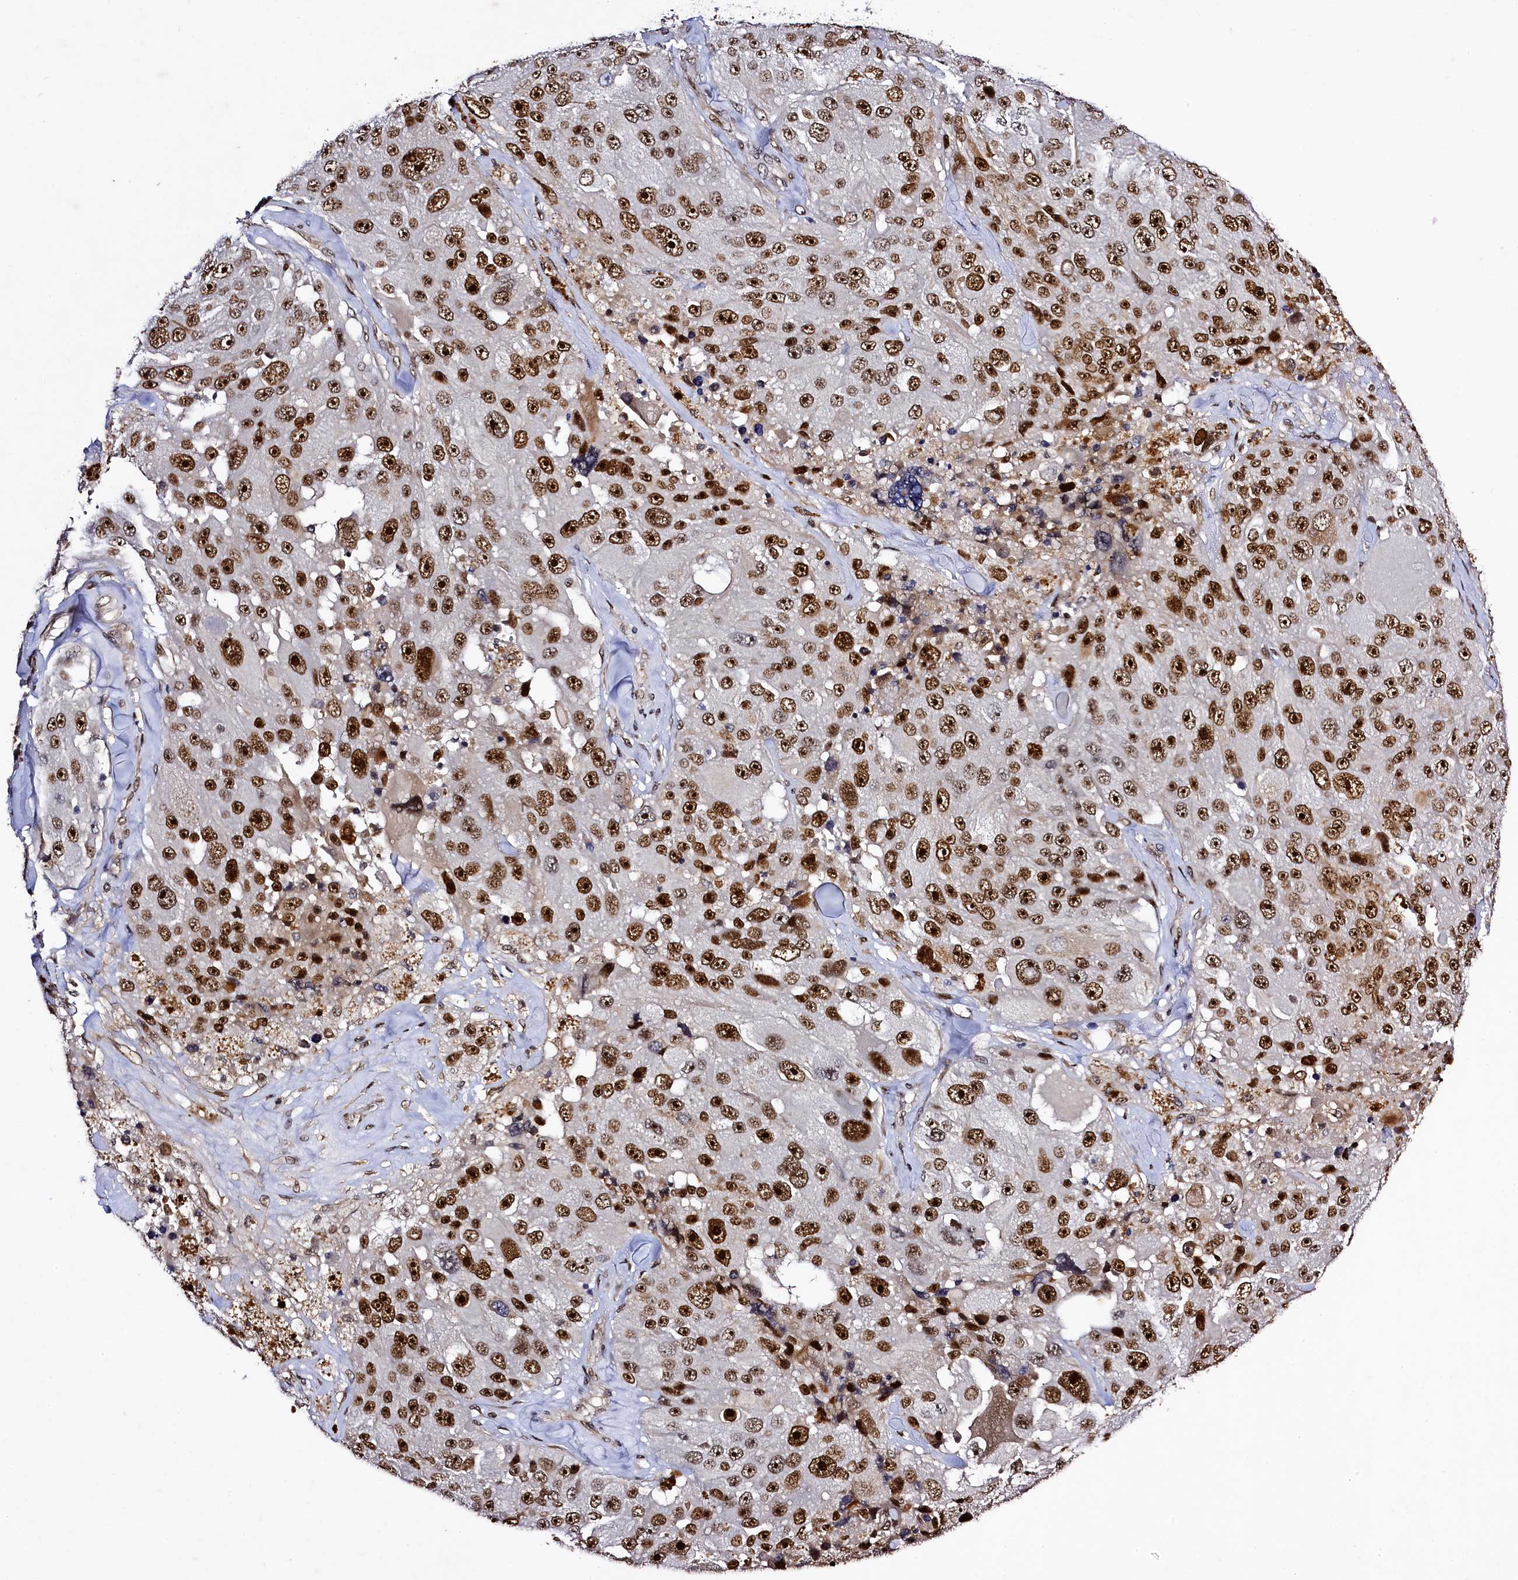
{"staining": {"intensity": "strong", "quantity": ">75%", "location": "nuclear"}, "tissue": "melanoma", "cell_type": "Tumor cells", "image_type": "cancer", "snomed": [{"axis": "morphology", "description": "Malignant melanoma, Metastatic site"}, {"axis": "topography", "description": "Lymph node"}], "caption": "Protein staining by immunohistochemistry displays strong nuclear expression in approximately >75% of tumor cells in malignant melanoma (metastatic site).", "gene": "SAMD10", "patient": {"sex": "male", "age": 62}}